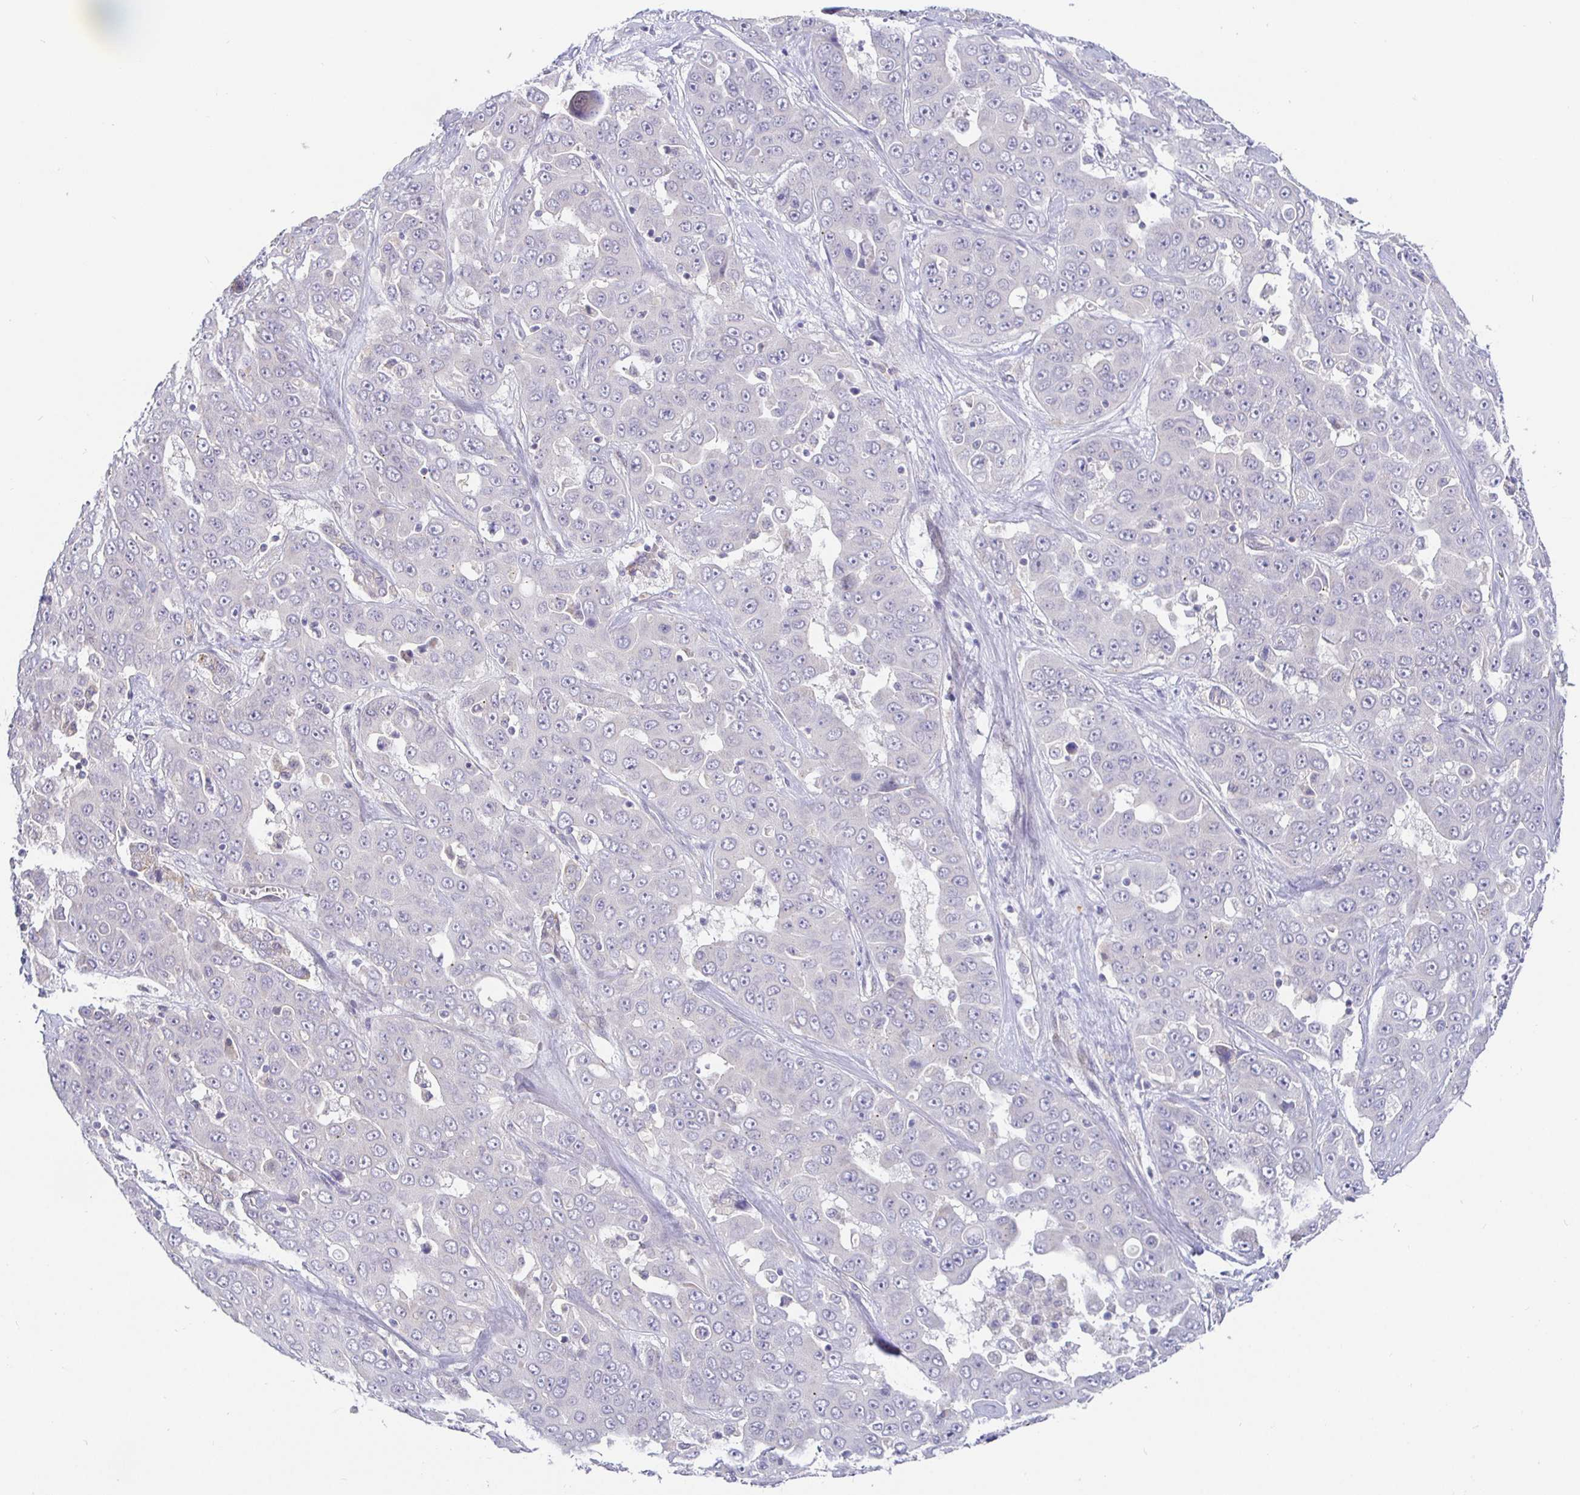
{"staining": {"intensity": "negative", "quantity": "none", "location": "none"}, "tissue": "liver cancer", "cell_type": "Tumor cells", "image_type": "cancer", "snomed": [{"axis": "morphology", "description": "Cholangiocarcinoma"}, {"axis": "topography", "description": "Liver"}], "caption": "The micrograph shows no staining of tumor cells in liver cancer.", "gene": "CIT", "patient": {"sex": "female", "age": 52}}